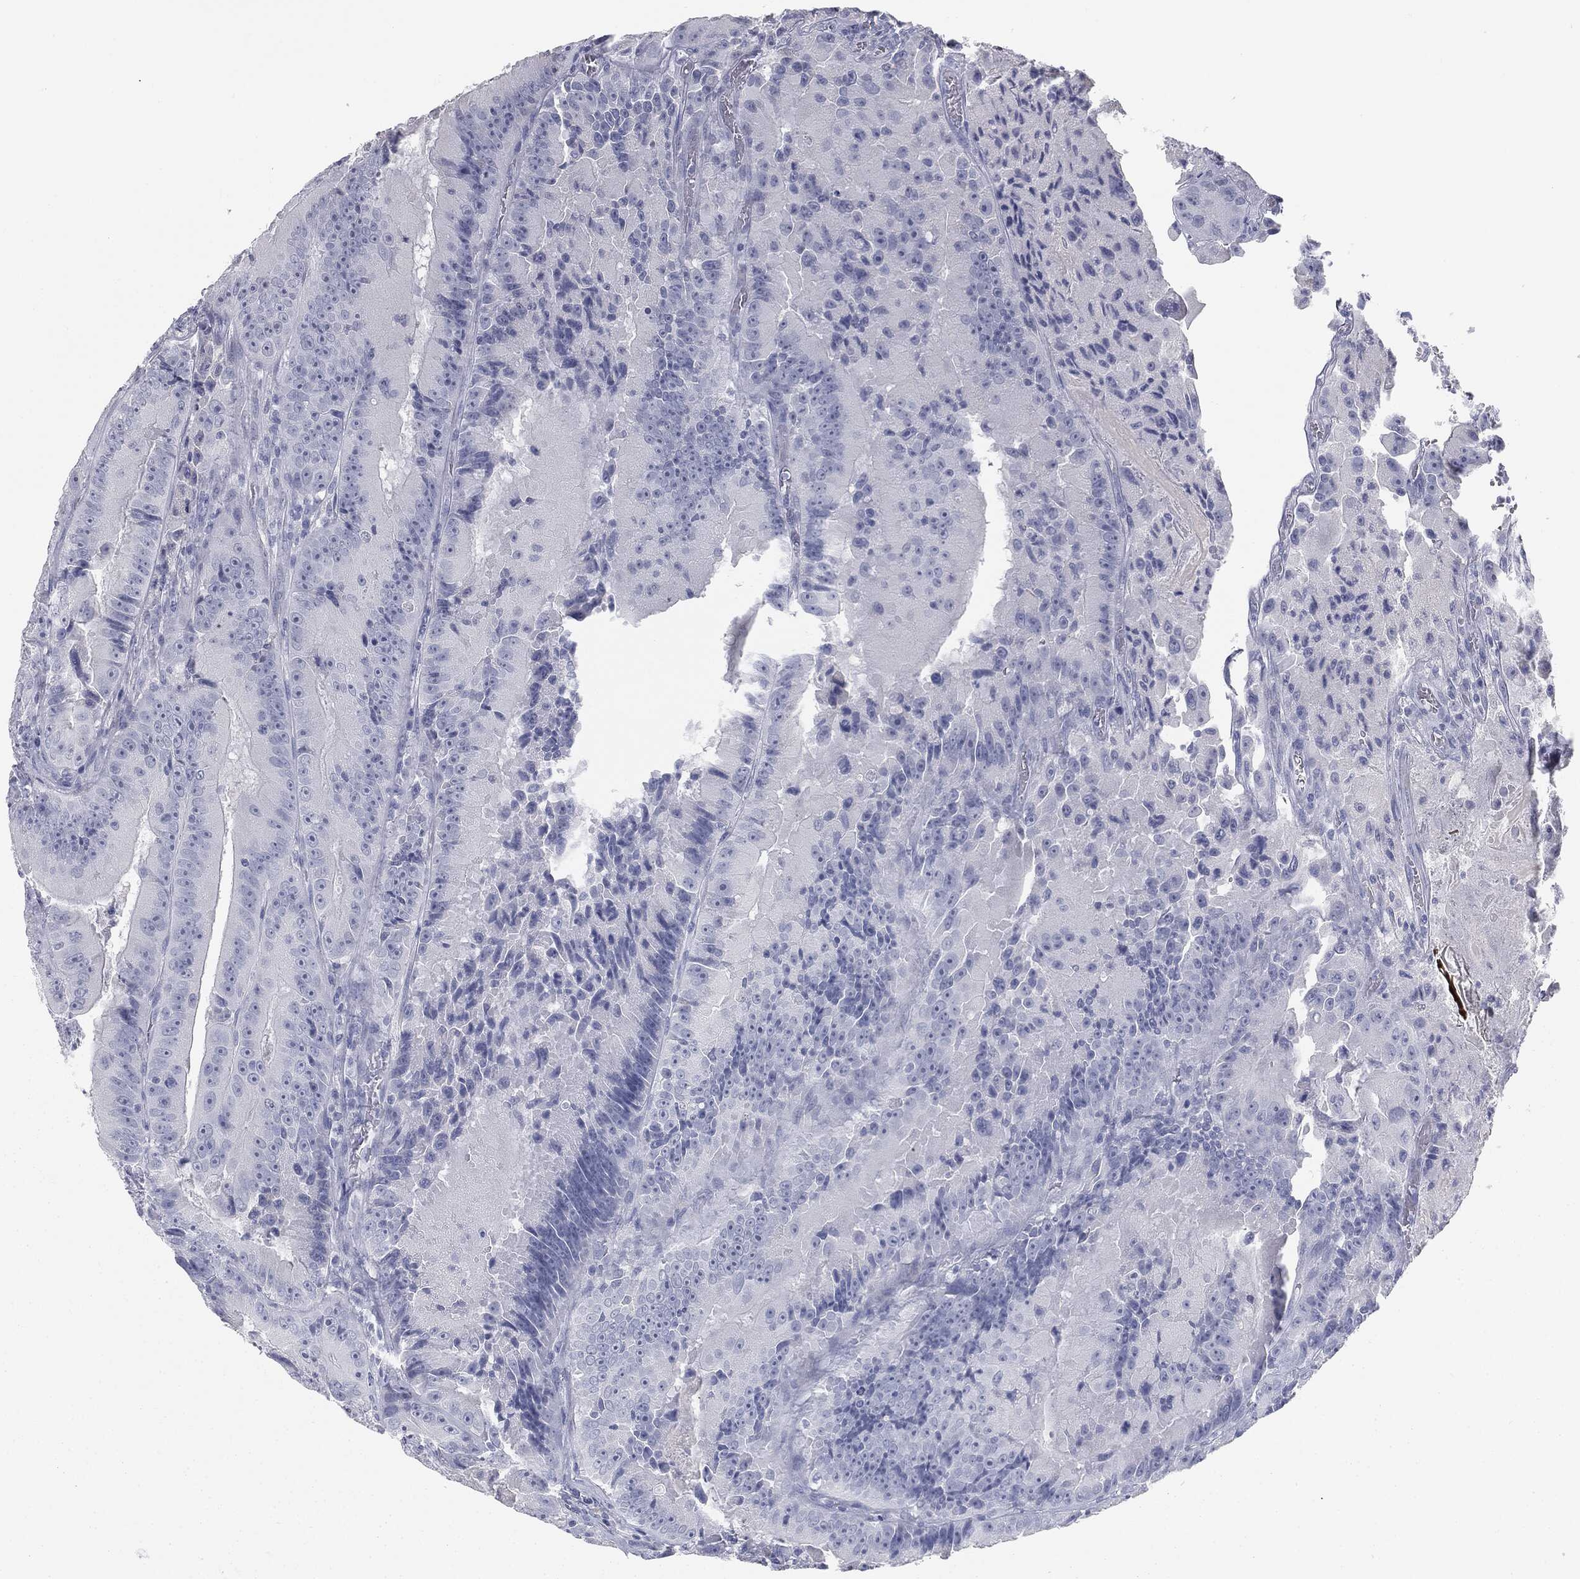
{"staining": {"intensity": "negative", "quantity": "none", "location": "none"}, "tissue": "colorectal cancer", "cell_type": "Tumor cells", "image_type": "cancer", "snomed": [{"axis": "morphology", "description": "Adenocarcinoma, NOS"}, {"axis": "topography", "description": "Colon"}], "caption": "There is no significant expression in tumor cells of colorectal cancer (adenocarcinoma).", "gene": "MUC5AC", "patient": {"sex": "female", "age": 86}}